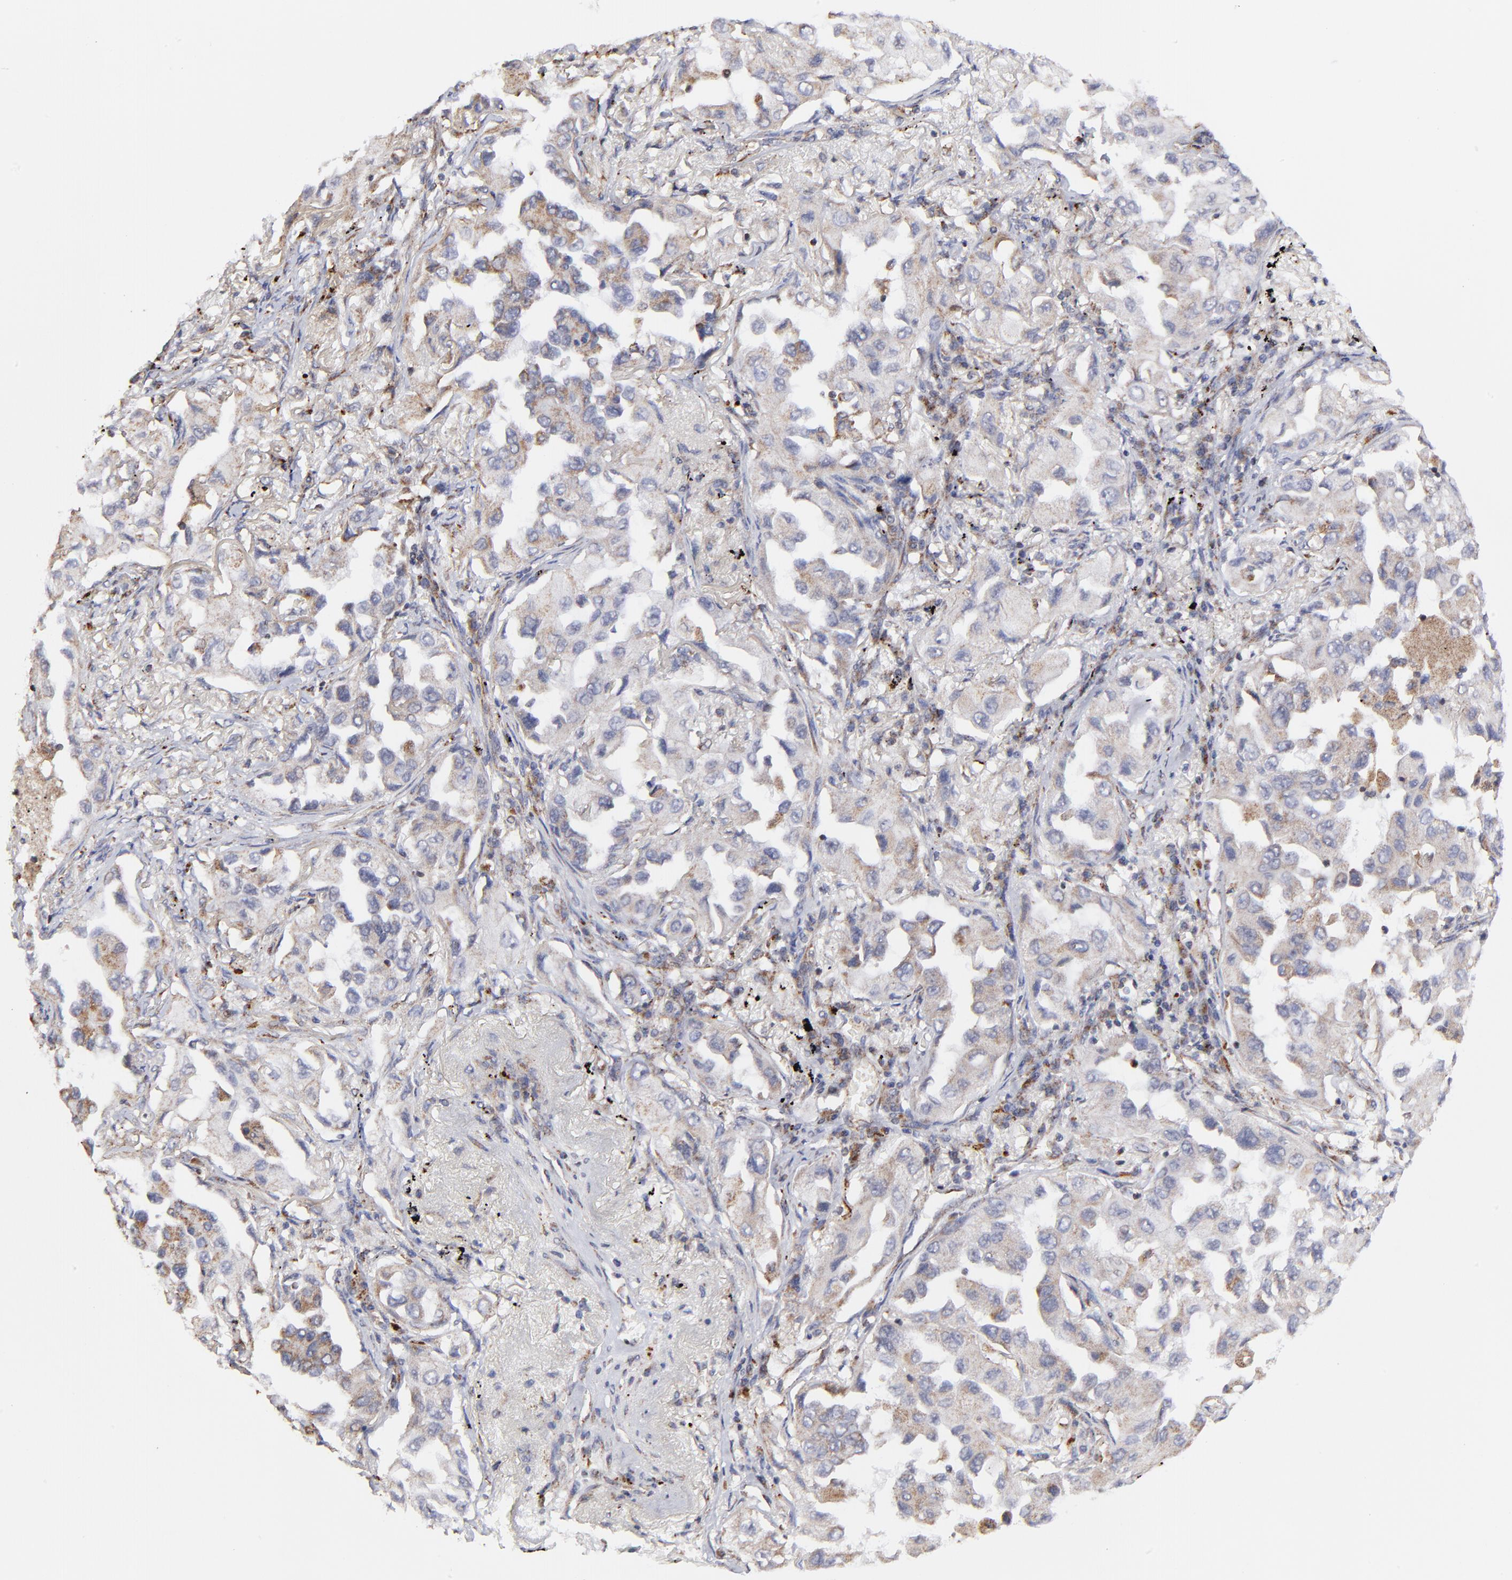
{"staining": {"intensity": "weak", "quantity": ">75%", "location": "cytoplasmic/membranous"}, "tissue": "lung cancer", "cell_type": "Tumor cells", "image_type": "cancer", "snomed": [{"axis": "morphology", "description": "Adenocarcinoma, NOS"}, {"axis": "topography", "description": "Lung"}], "caption": "High-power microscopy captured an immunohistochemistry histopathology image of lung cancer, revealing weak cytoplasmic/membranous expression in approximately >75% of tumor cells.", "gene": "MAP2K7", "patient": {"sex": "female", "age": 65}}